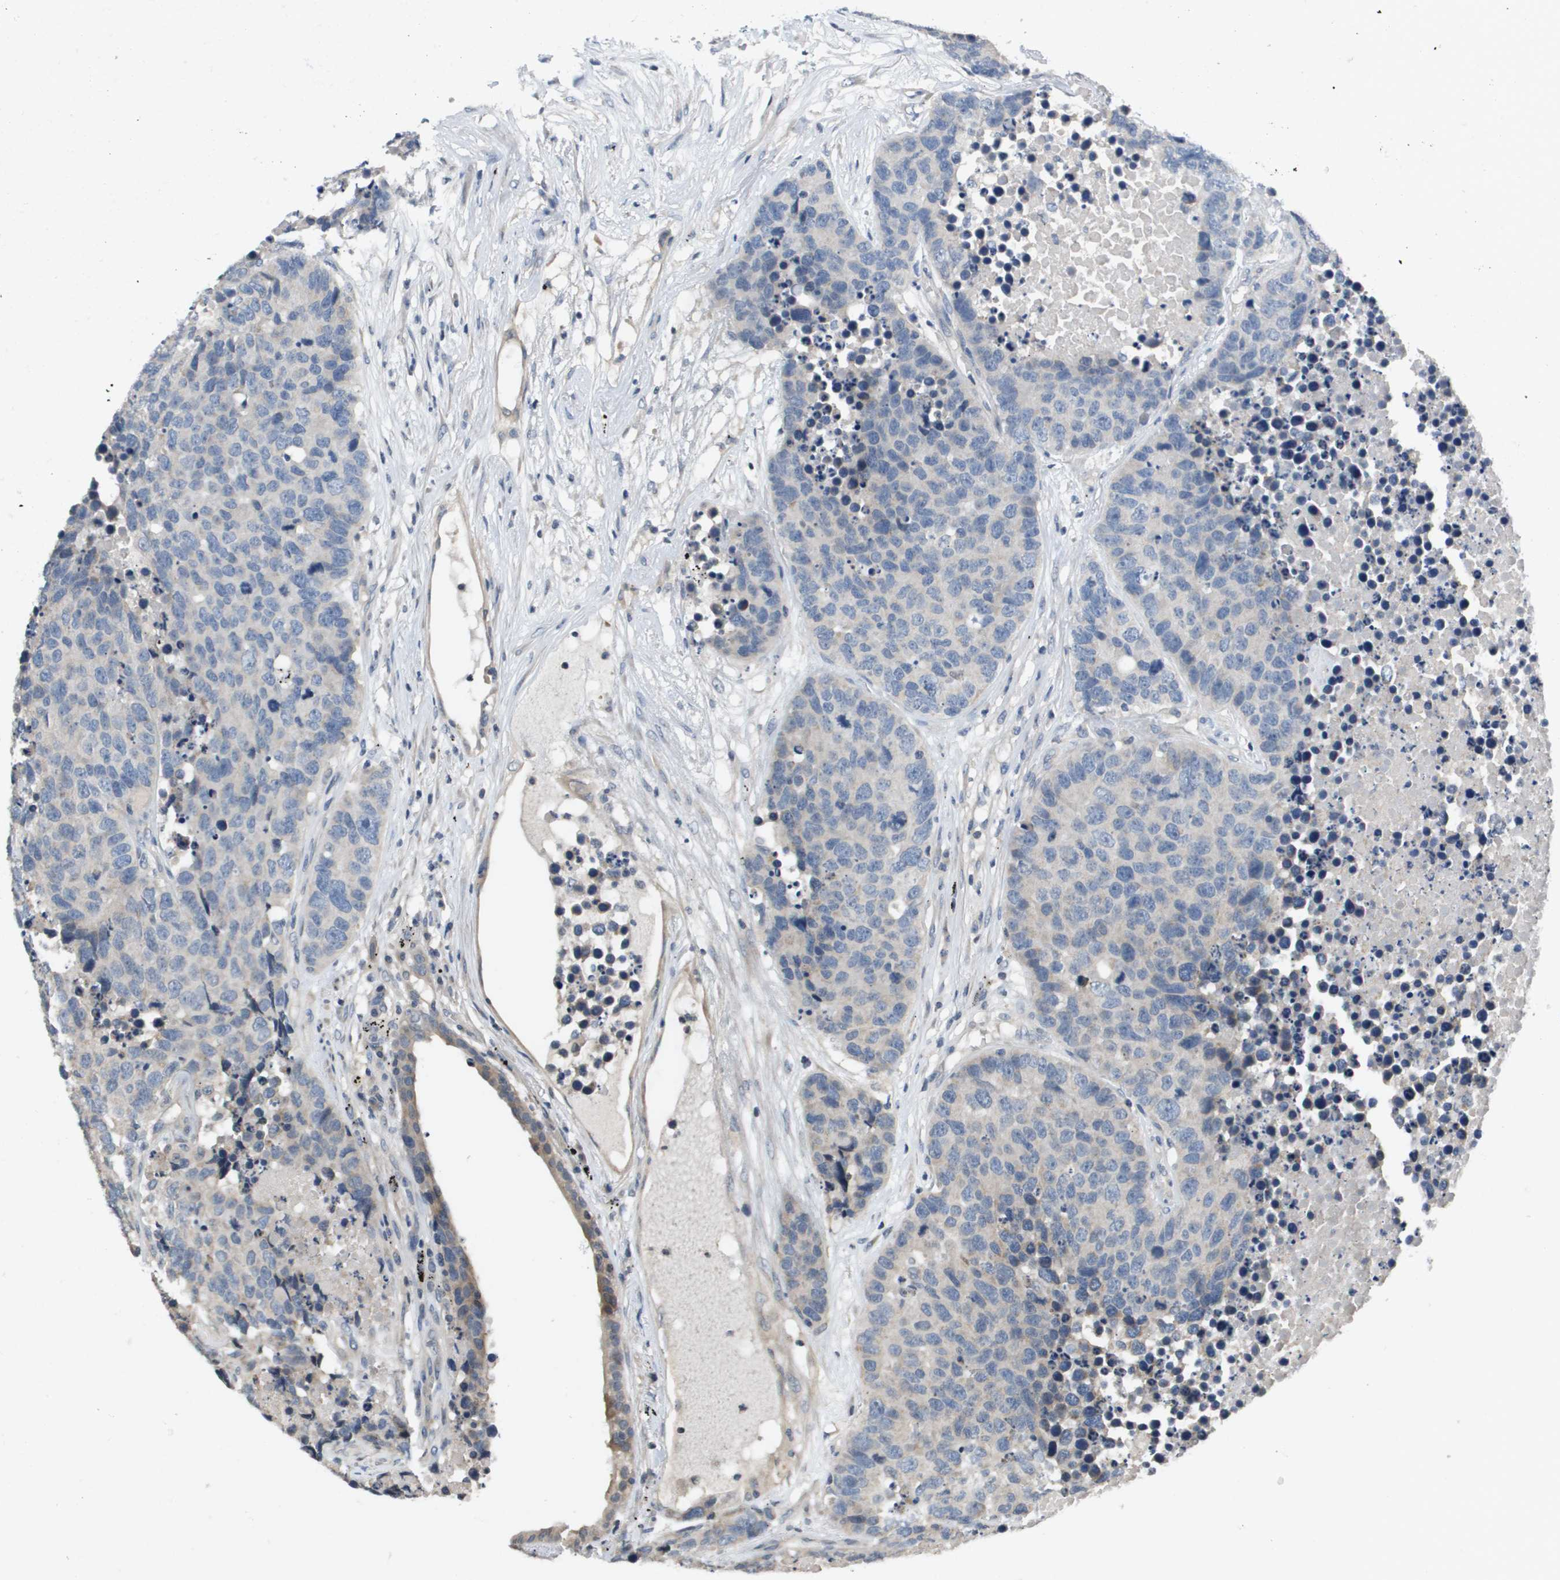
{"staining": {"intensity": "weak", "quantity": "<25%", "location": "cytoplasmic/membranous"}, "tissue": "carcinoid", "cell_type": "Tumor cells", "image_type": "cancer", "snomed": [{"axis": "morphology", "description": "Carcinoid, malignant, NOS"}, {"axis": "topography", "description": "Lung"}], "caption": "Immunohistochemistry photomicrograph of neoplastic tissue: carcinoid stained with DAB (3,3'-diaminobenzidine) shows no significant protein positivity in tumor cells. (IHC, brightfield microscopy, high magnification).", "gene": "CAPN11", "patient": {"sex": "male", "age": 60}}